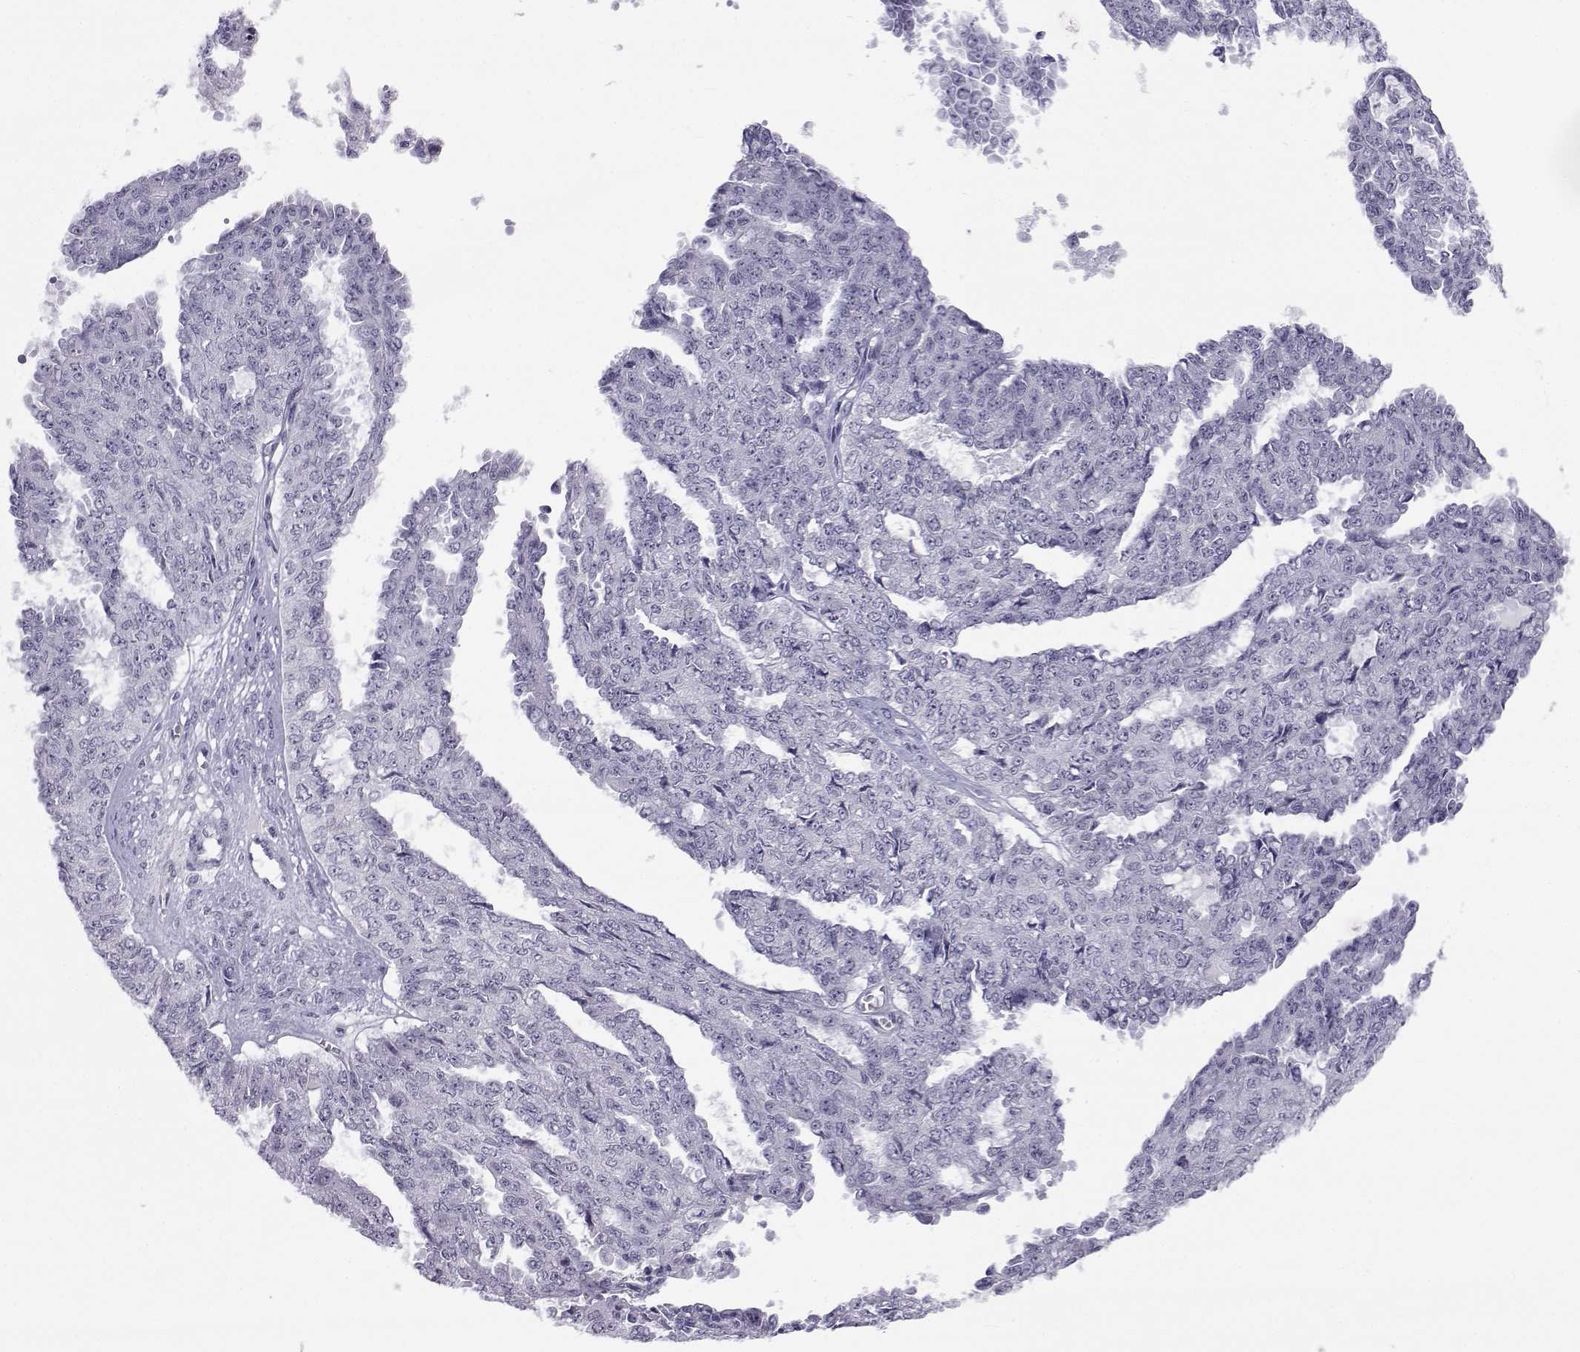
{"staining": {"intensity": "negative", "quantity": "none", "location": "none"}, "tissue": "ovarian cancer", "cell_type": "Tumor cells", "image_type": "cancer", "snomed": [{"axis": "morphology", "description": "Cystadenocarcinoma, serous, NOS"}, {"axis": "topography", "description": "Ovary"}], "caption": "Tumor cells are negative for protein expression in human ovarian cancer.", "gene": "MED26", "patient": {"sex": "female", "age": 71}}